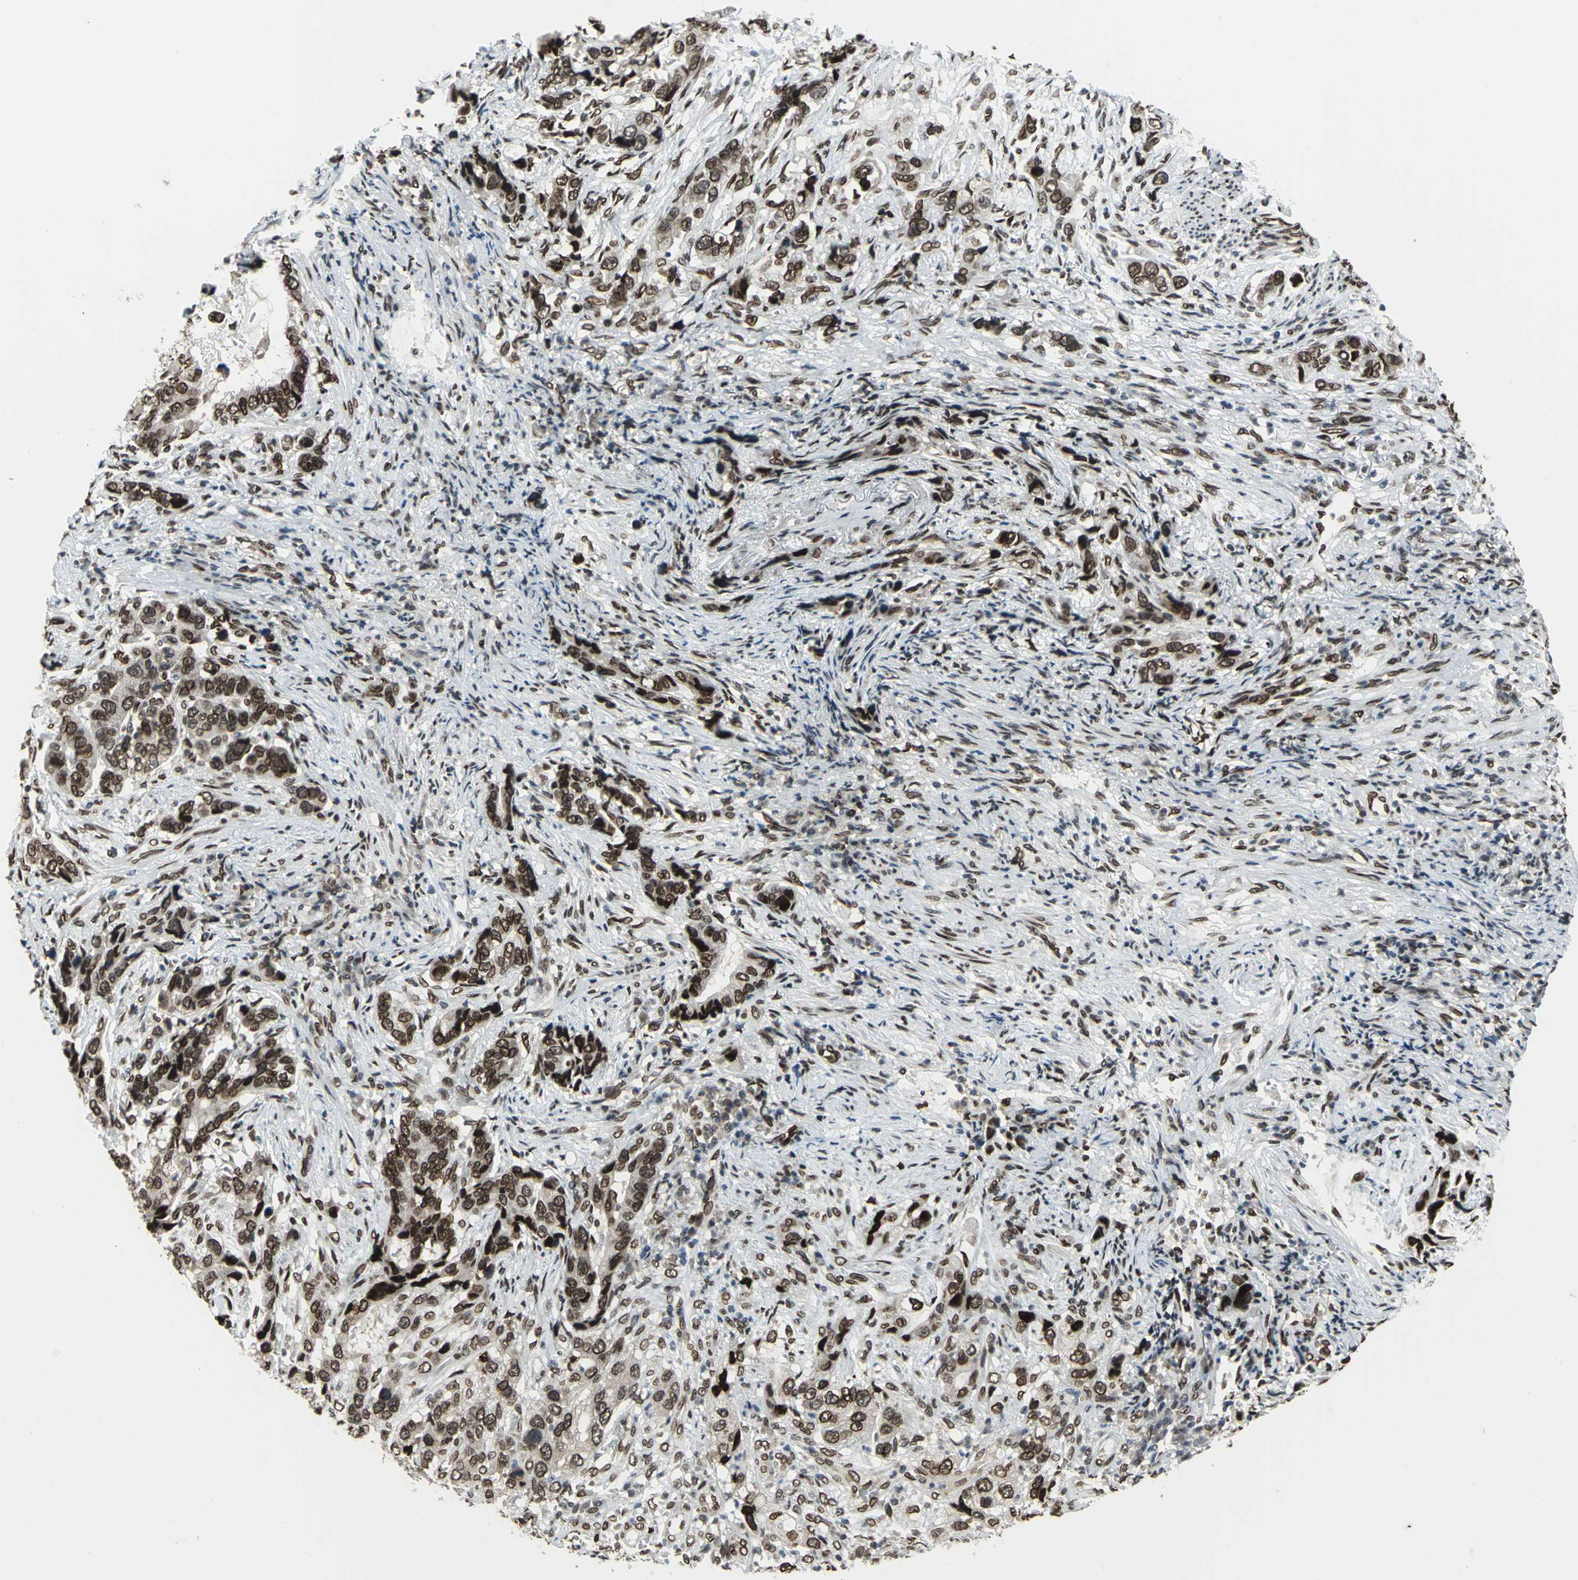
{"staining": {"intensity": "strong", "quantity": ">75%", "location": "cytoplasmic/membranous,nuclear"}, "tissue": "stomach cancer", "cell_type": "Tumor cells", "image_type": "cancer", "snomed": [{"axis": "morphology", "description": "Adenocarcinoma, NOS"}, {"axis": "topography", "description": "Stomach, lower"}], "caption": "This is a micrograph of immunohistochemistry staining of stomach cancer (adenocarcinoma), which shows strong expression in the cytoplasmic/membranous and nuclear of tumor cells.", "gene": "ISY1", "patient": {"sex": "female", "age": 93}}